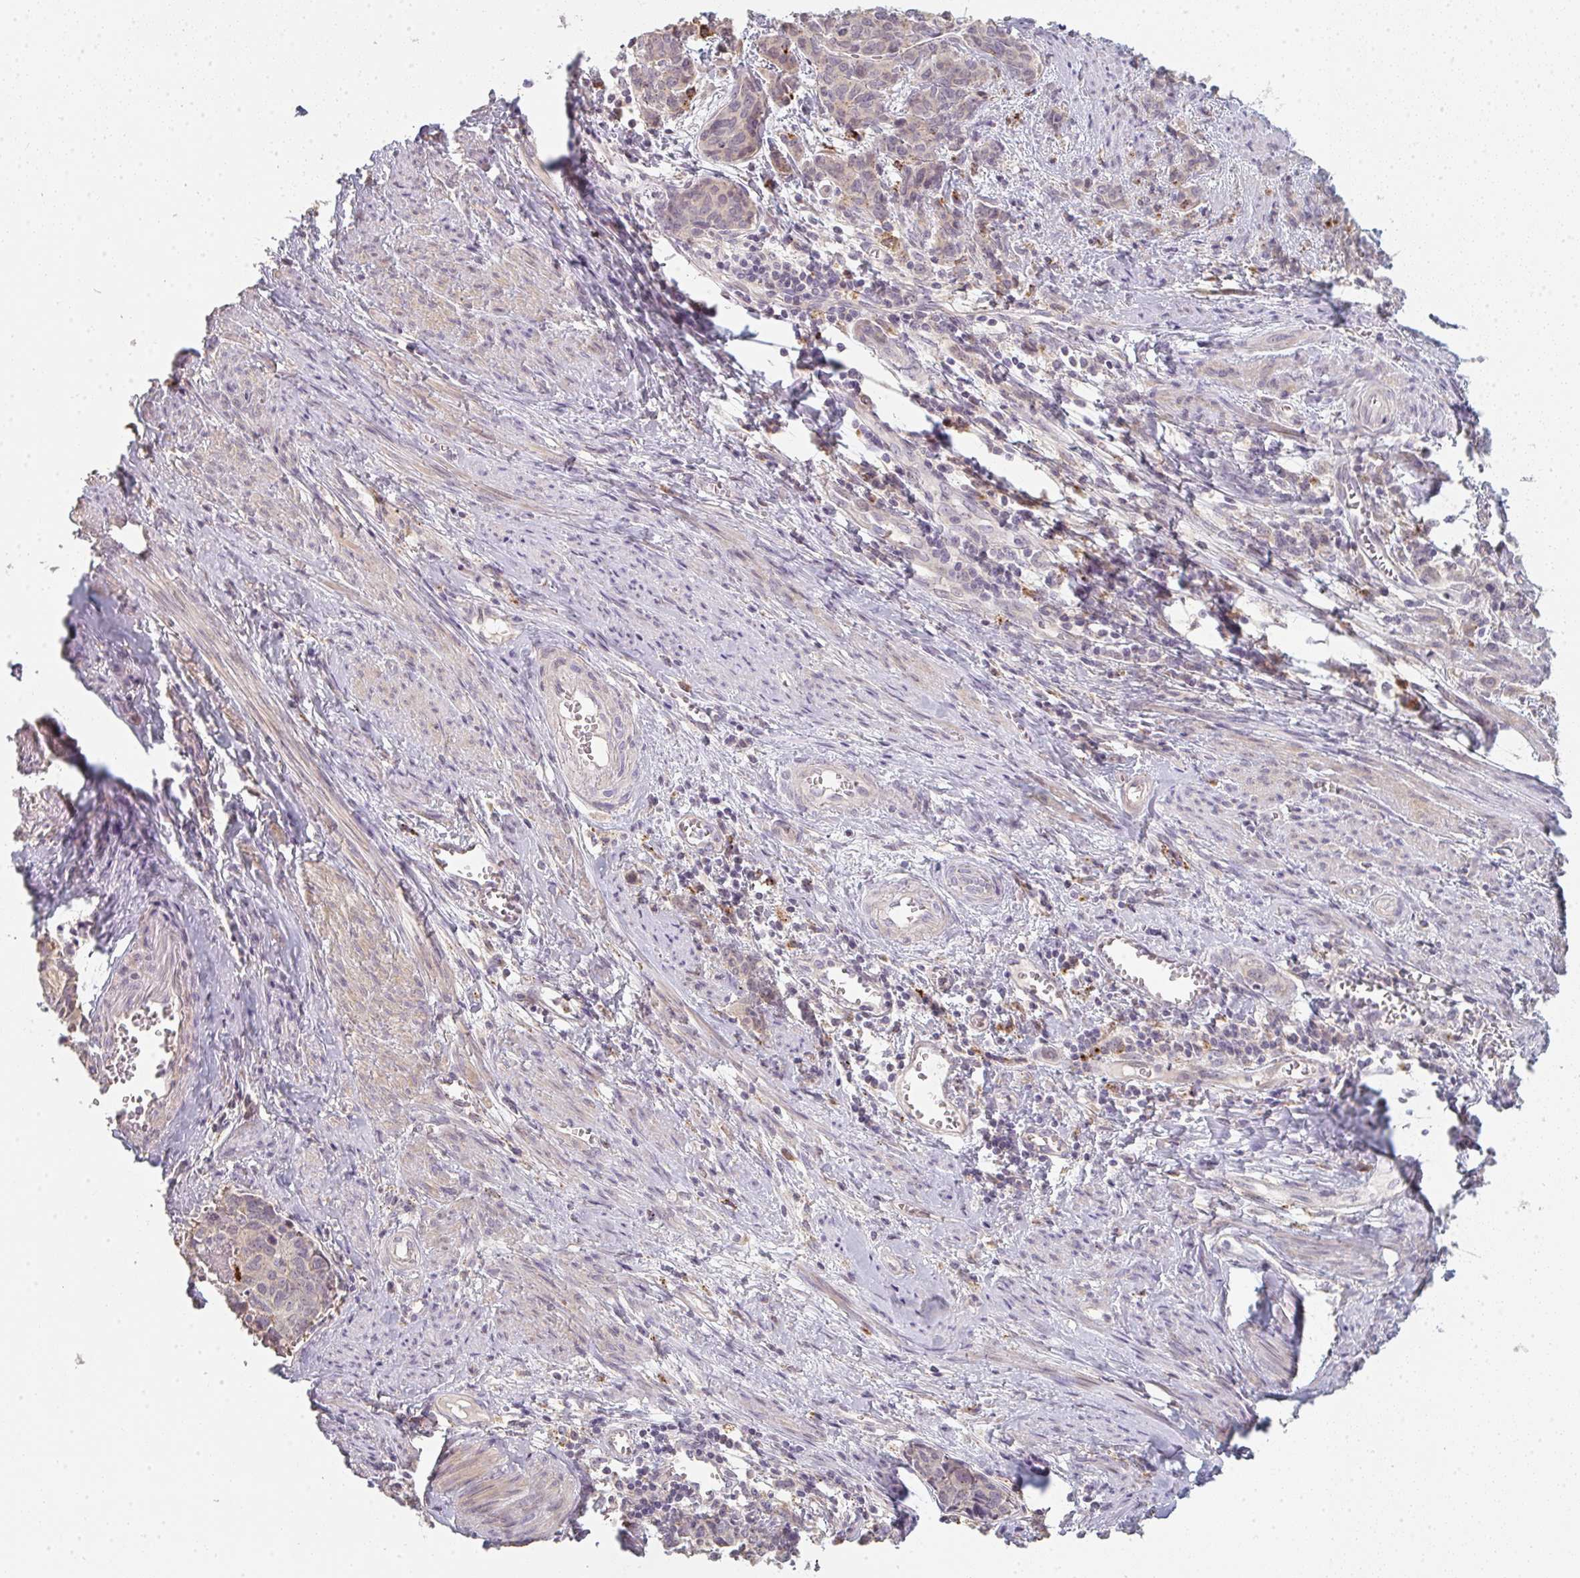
{"staining": {"intensity": "negative", "quantity": "none", "location": "none"}, "tissue": "cervical cancer", "cell_type": "Tumor cells", "image_type": "cancer", "snomed": [{"axis": "morphology", "description": "Squamous cell carcinoma, NOS"}, {"axis": "topography", "description": "Cervix"}], "caption": "This histopathology image is of cervical cancer (squamous cell carcinoma) stained with IHC to label a protein in brown with the nuclei are counter-stained blue. There is no positivity in tumor cells.", "gene": "TMEM237", "patient": {"sex": "female", "age": 60}}